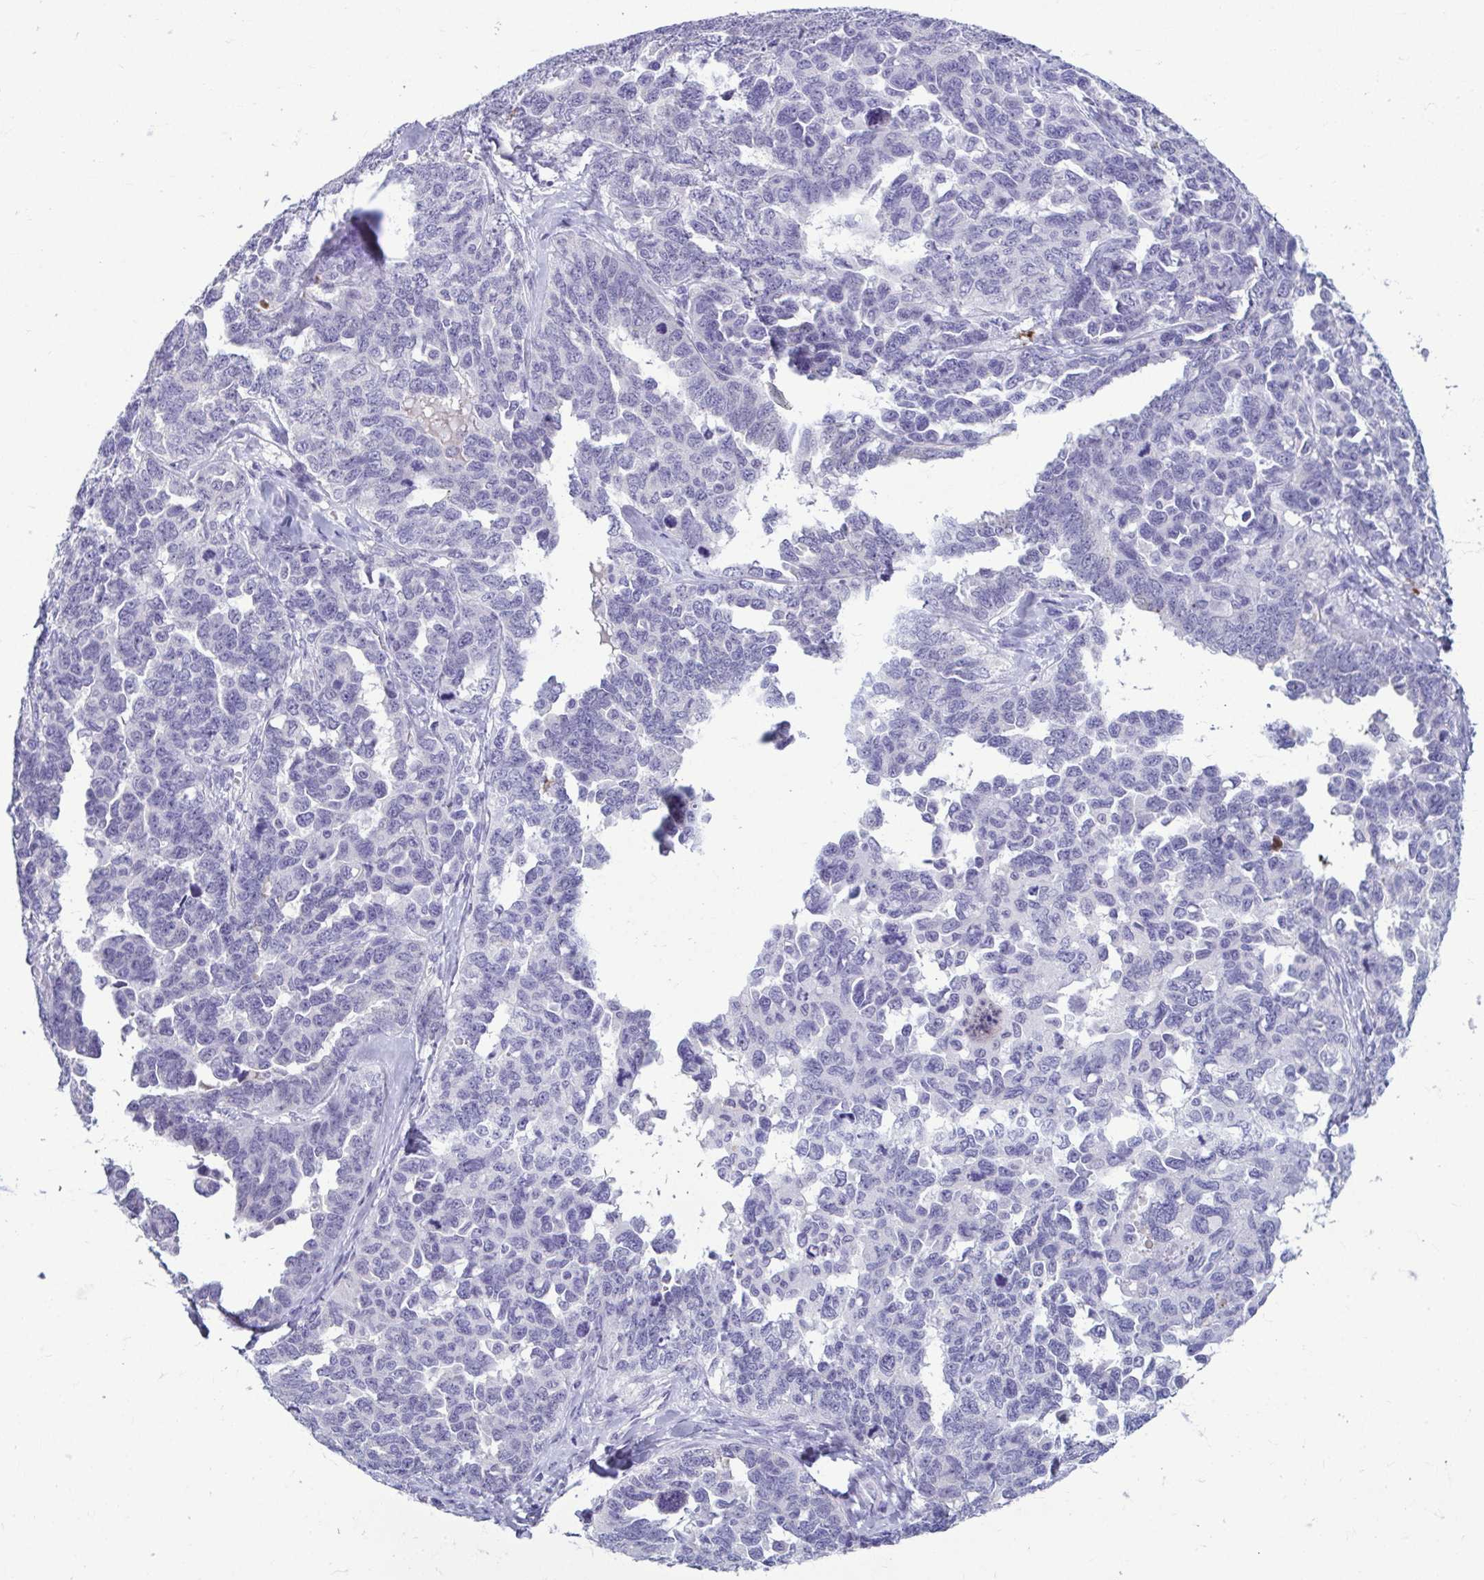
{"staining": {"intensity": "negative", "quantity": "none", "location": "none"}, "tissue": "ovarian cancer", "cell_type": "Tumor cells", "image_type": "cancer", "snomed": [{"axis": "morphology", "description": "Cystadenocarcinoma, serous, NOS"}, {"axis": "topography", "description": "Ovary"}], "caption": "An immunohistochemistry (IHC) image of ovarian cancer is shown. There is no staining in tumor cells of ovarian cancer.", "gene": "SERPINI1", "patient": {"sex": "female", "age": 69}}